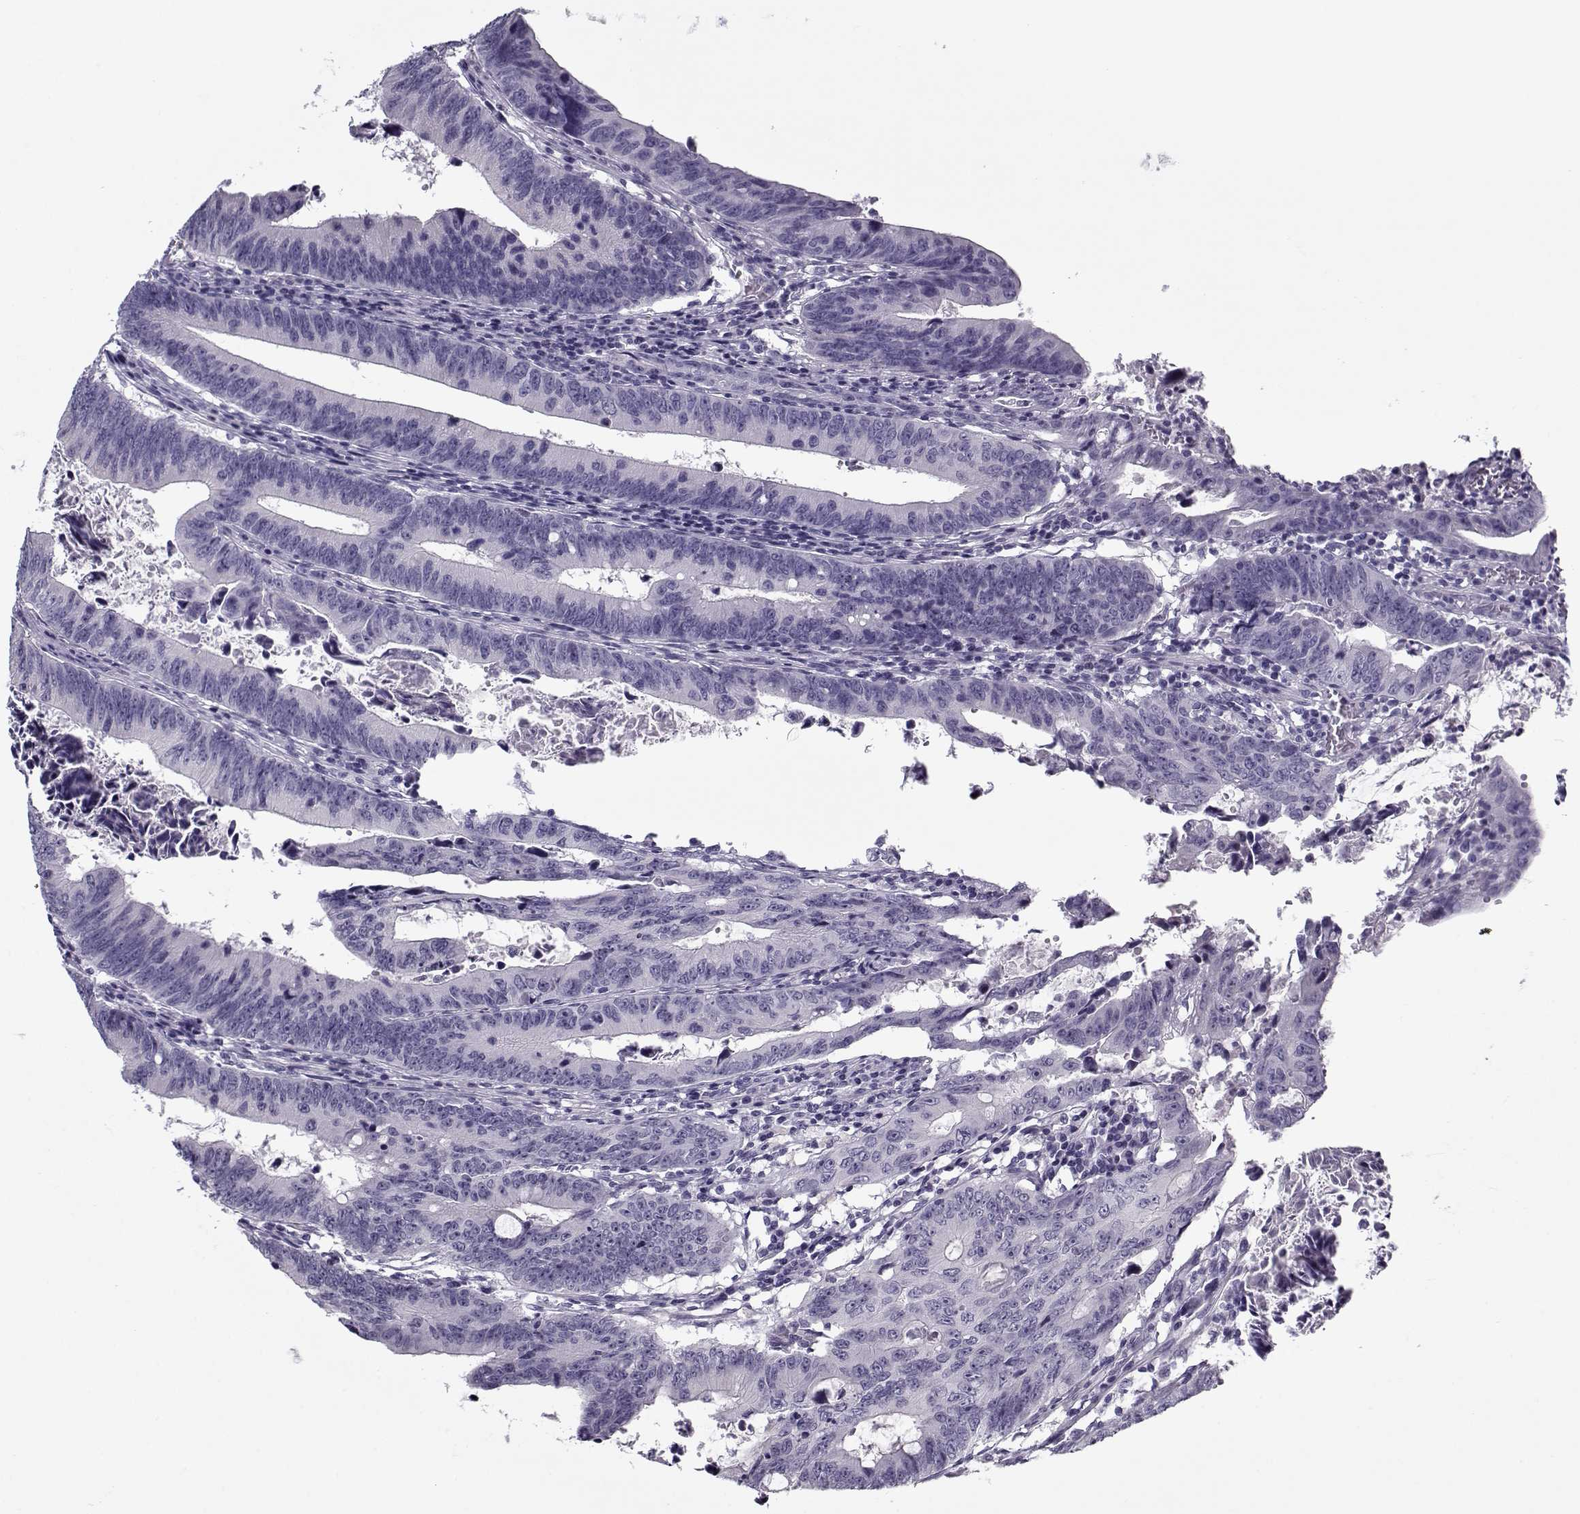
{"staining": {"intensity": "negative", "quantity": "none", "location": "none"}, "tissue": "colorectal cancer", "cell_type": "Tumor cells", "image_type": "cancer", "snomed": [{"axis": "morphology", "description": "Adenocarcinoma, NOS"}, {"axis": "topography", "description": "Colon"}], "caption": "Colorectal cancer (adenocarcinoma) was stained to show a protein in brown. There is no significant positivity in tumor cells. (Immunohistochemistry, brightfield microscopy, high magnification).", "gene": "CIBAR1", "patient": {"sex": "female", "age": 87}}